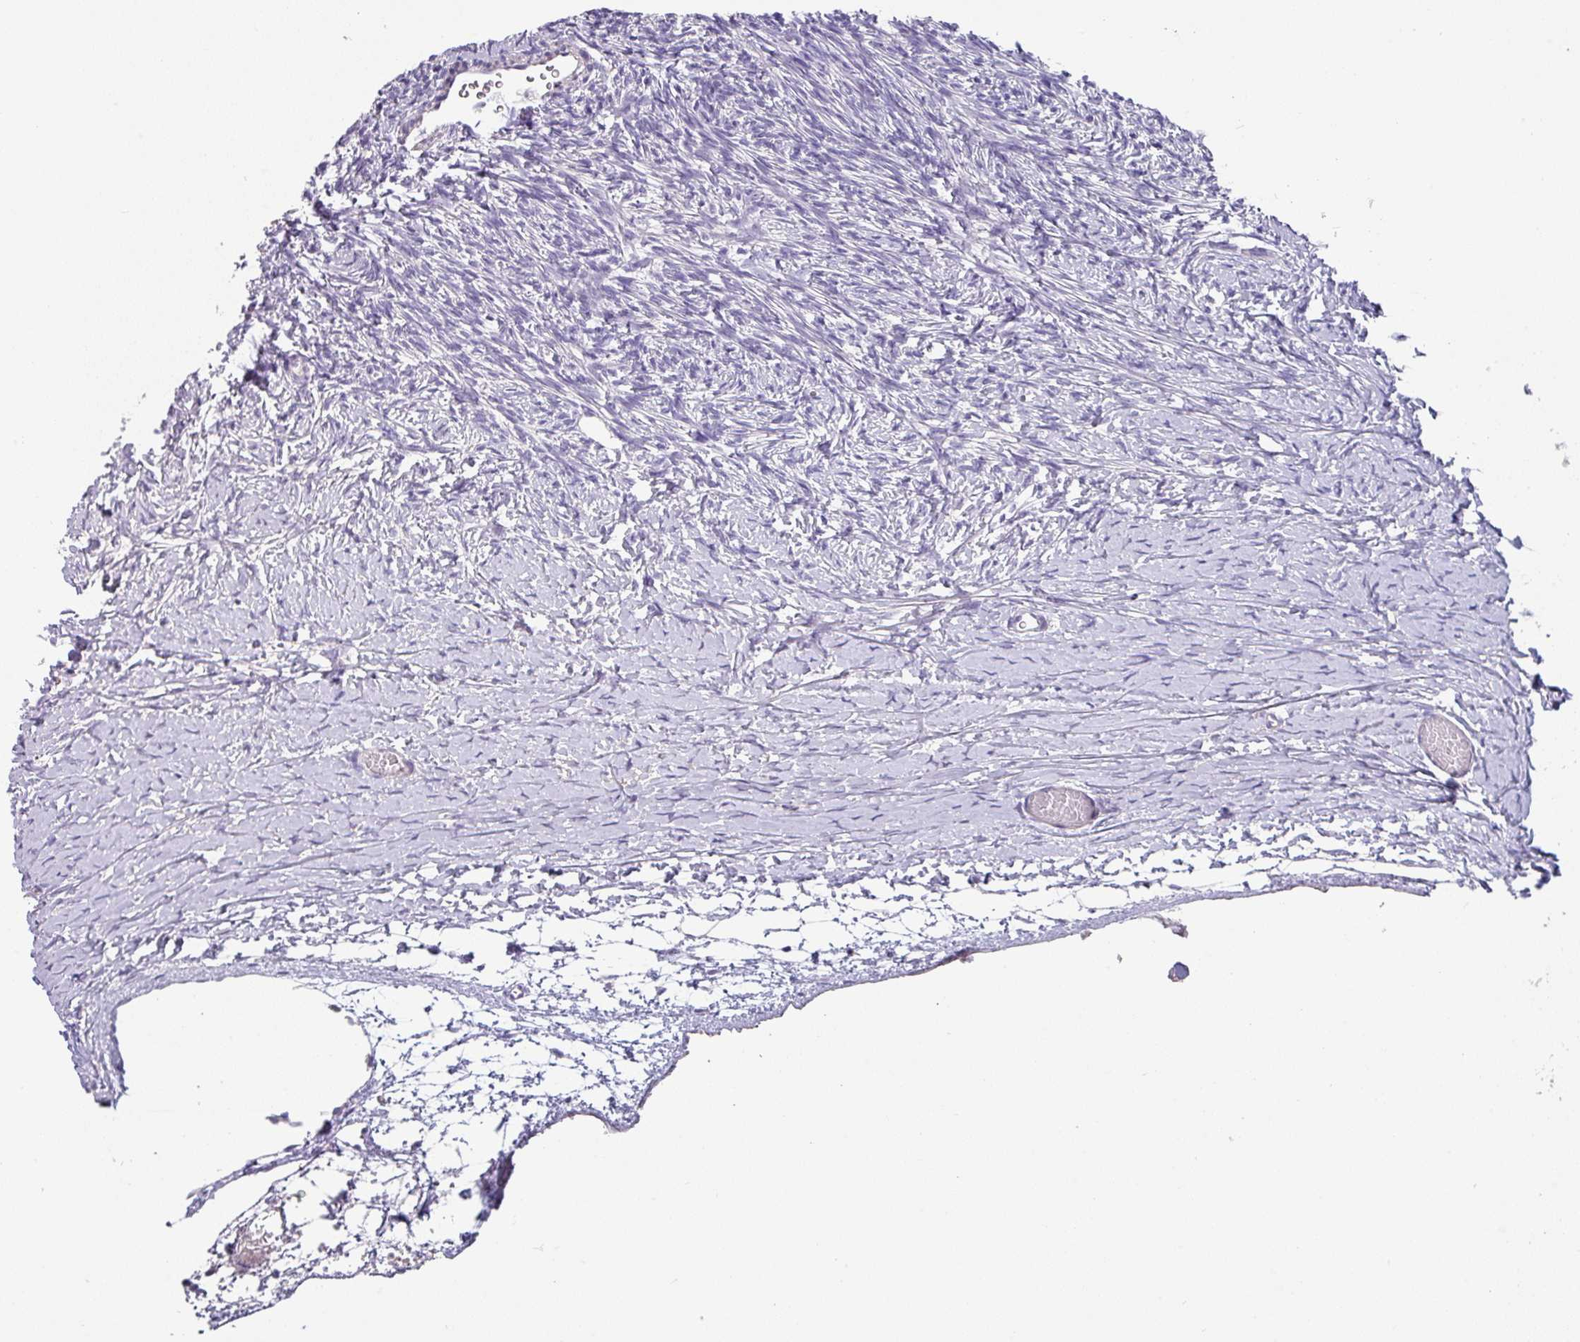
{"staining": {"intensity": "negative", "quantity": "none", "location": "none"}, "tissue": "ovary", "cell_type": "Ovarian stroma cells", "image_type": "normal", "snomed": [{"axis": "morphology", "description": "Normal tissue, NOS"}, {"axis": "topography", "description": "Ovary"}], "caption": "The image shows no significant staining in ovarian stroma cells of ovary.", "gene": "KLHL3", "patient": {"sex": "female", "age": 39}}